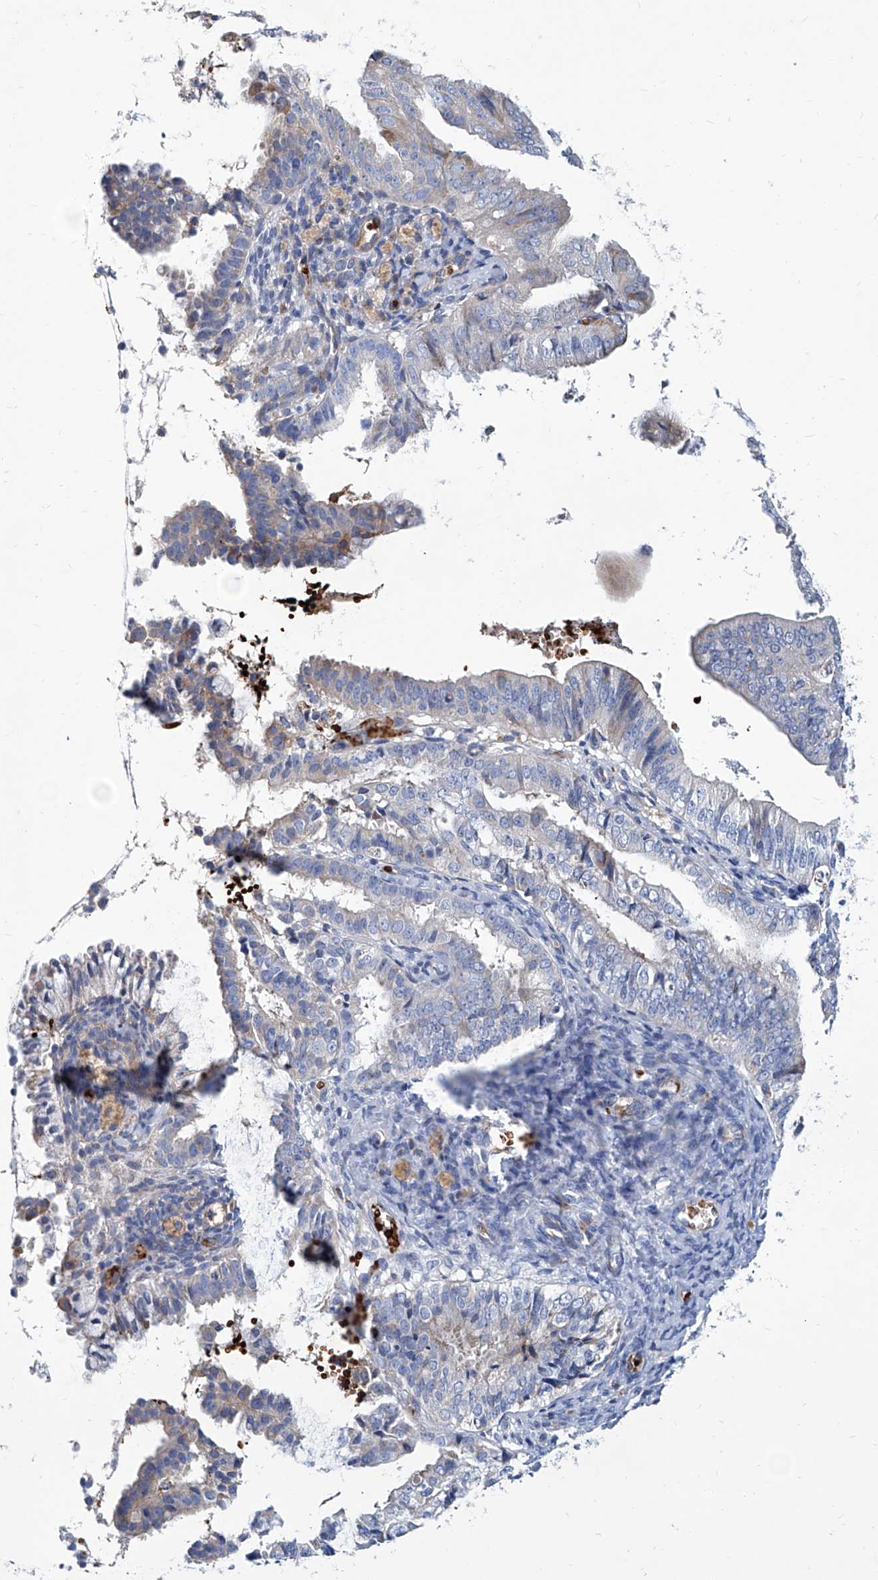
{"staining": {"intensity": "negative", "quantity": "none", "location": "none"}, "tissue": "endometrial cancer", "cell_type": "Tumor cells", "image_type": "cancer", "snomed": [{"axis": "morphology", "description": "Adenocarcinoma, NOS"}, {"axis": "topography", "description": "Endometrium"}], "caption": "The image demonstrates no significant staining in tumor cells of endometrial cancer (adenocarcinoma).", "gene": "FPR2", "patient": {"sex": "female", "age": 63}}